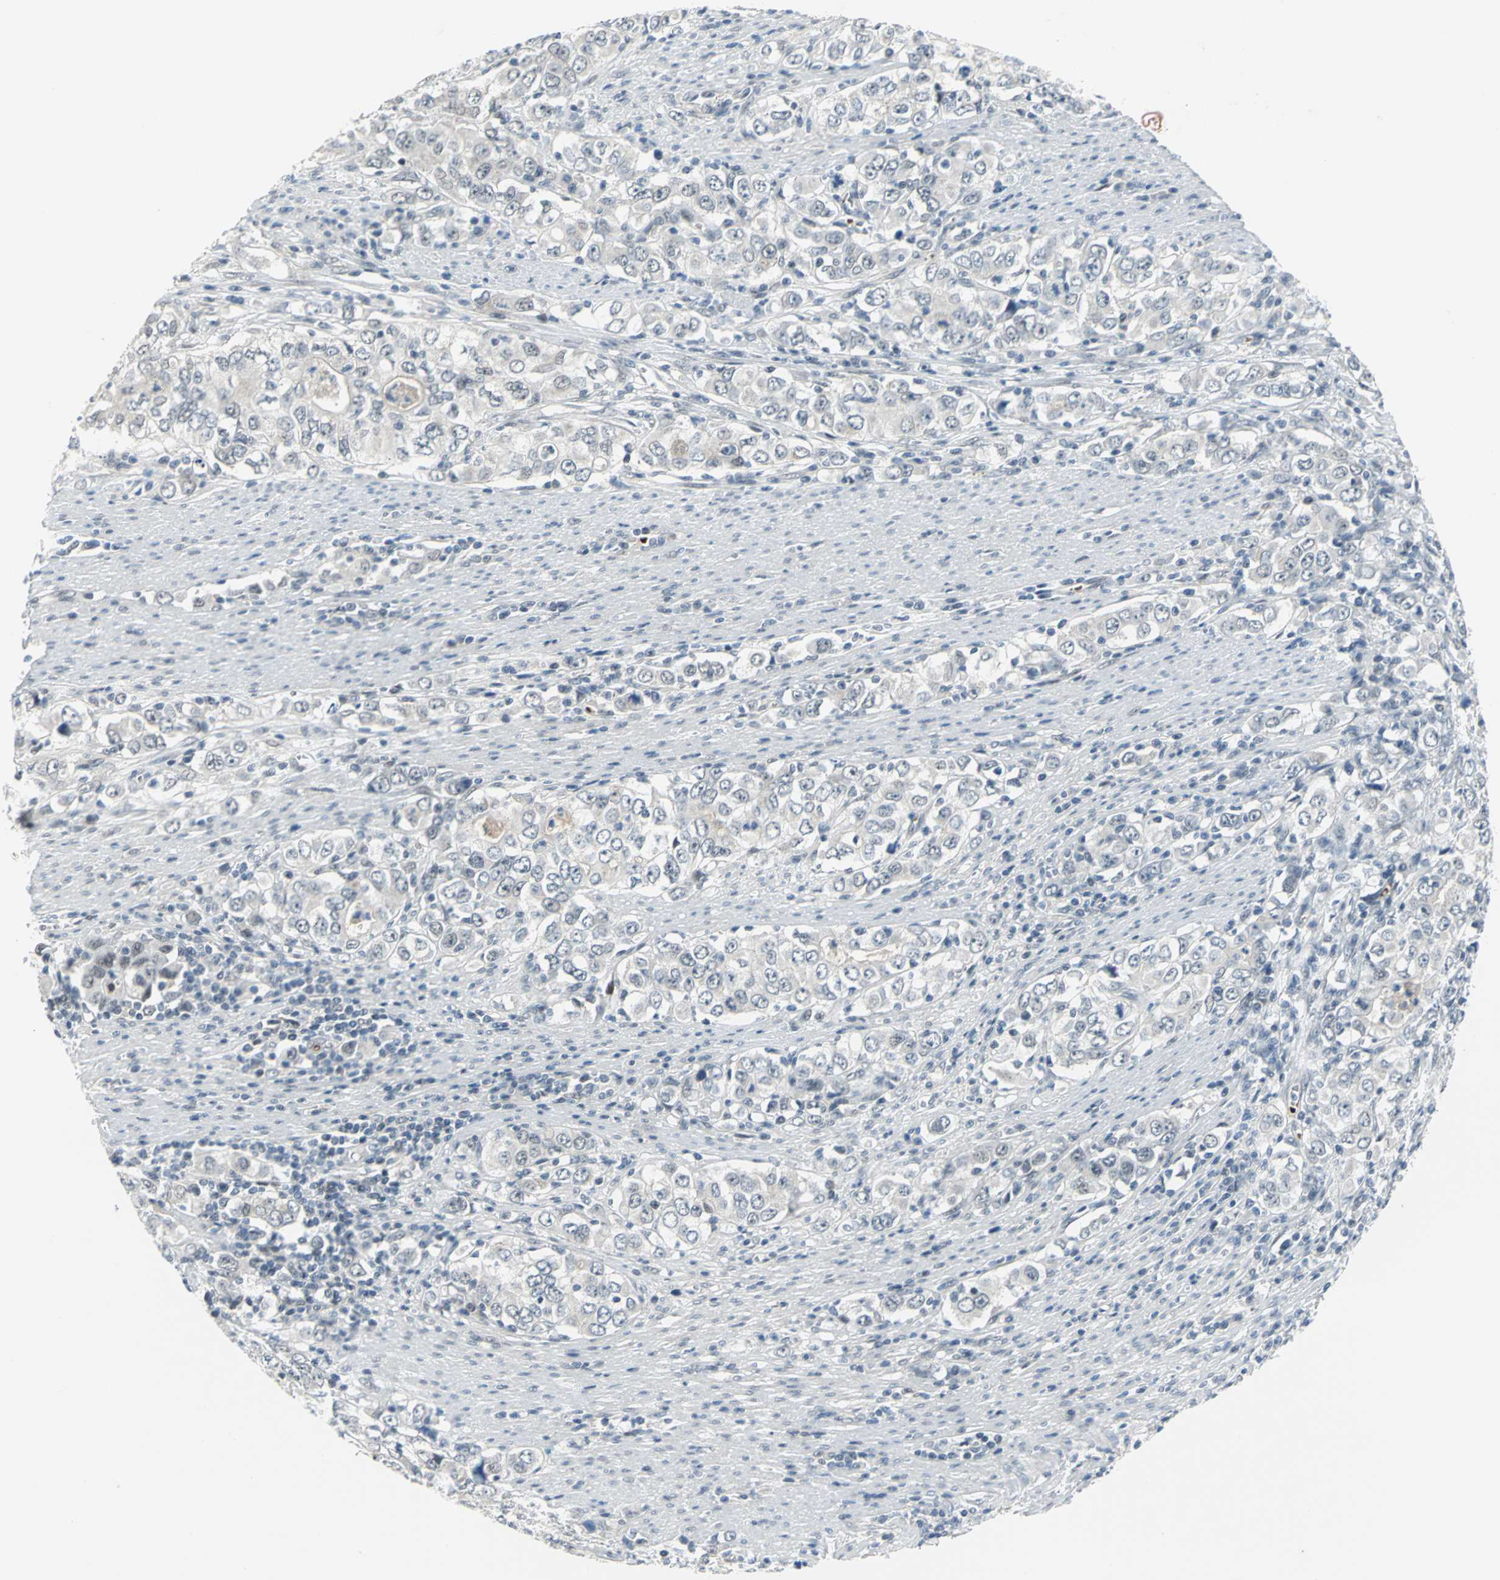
{"staining": {"intensity": "weak", "quantity": "<25%", "location": "nuclear"}, "tissue": "stomach cancer", "cell_type": "Tumor cells", "image_type": "cancer", "snomed": [{"axis": "morphology", "description": "Adenocarcinoma, NOS"}, {"axis": "topography", "description": "Stomach, lower"}], "caption": "IHC histopathology image of neoplastic tissue: human stomach cancer stained with DAB displays no significant protein expression in tumor cells.", "gene": "GLI3", "patient": {"sex": "female", "age": 72}}